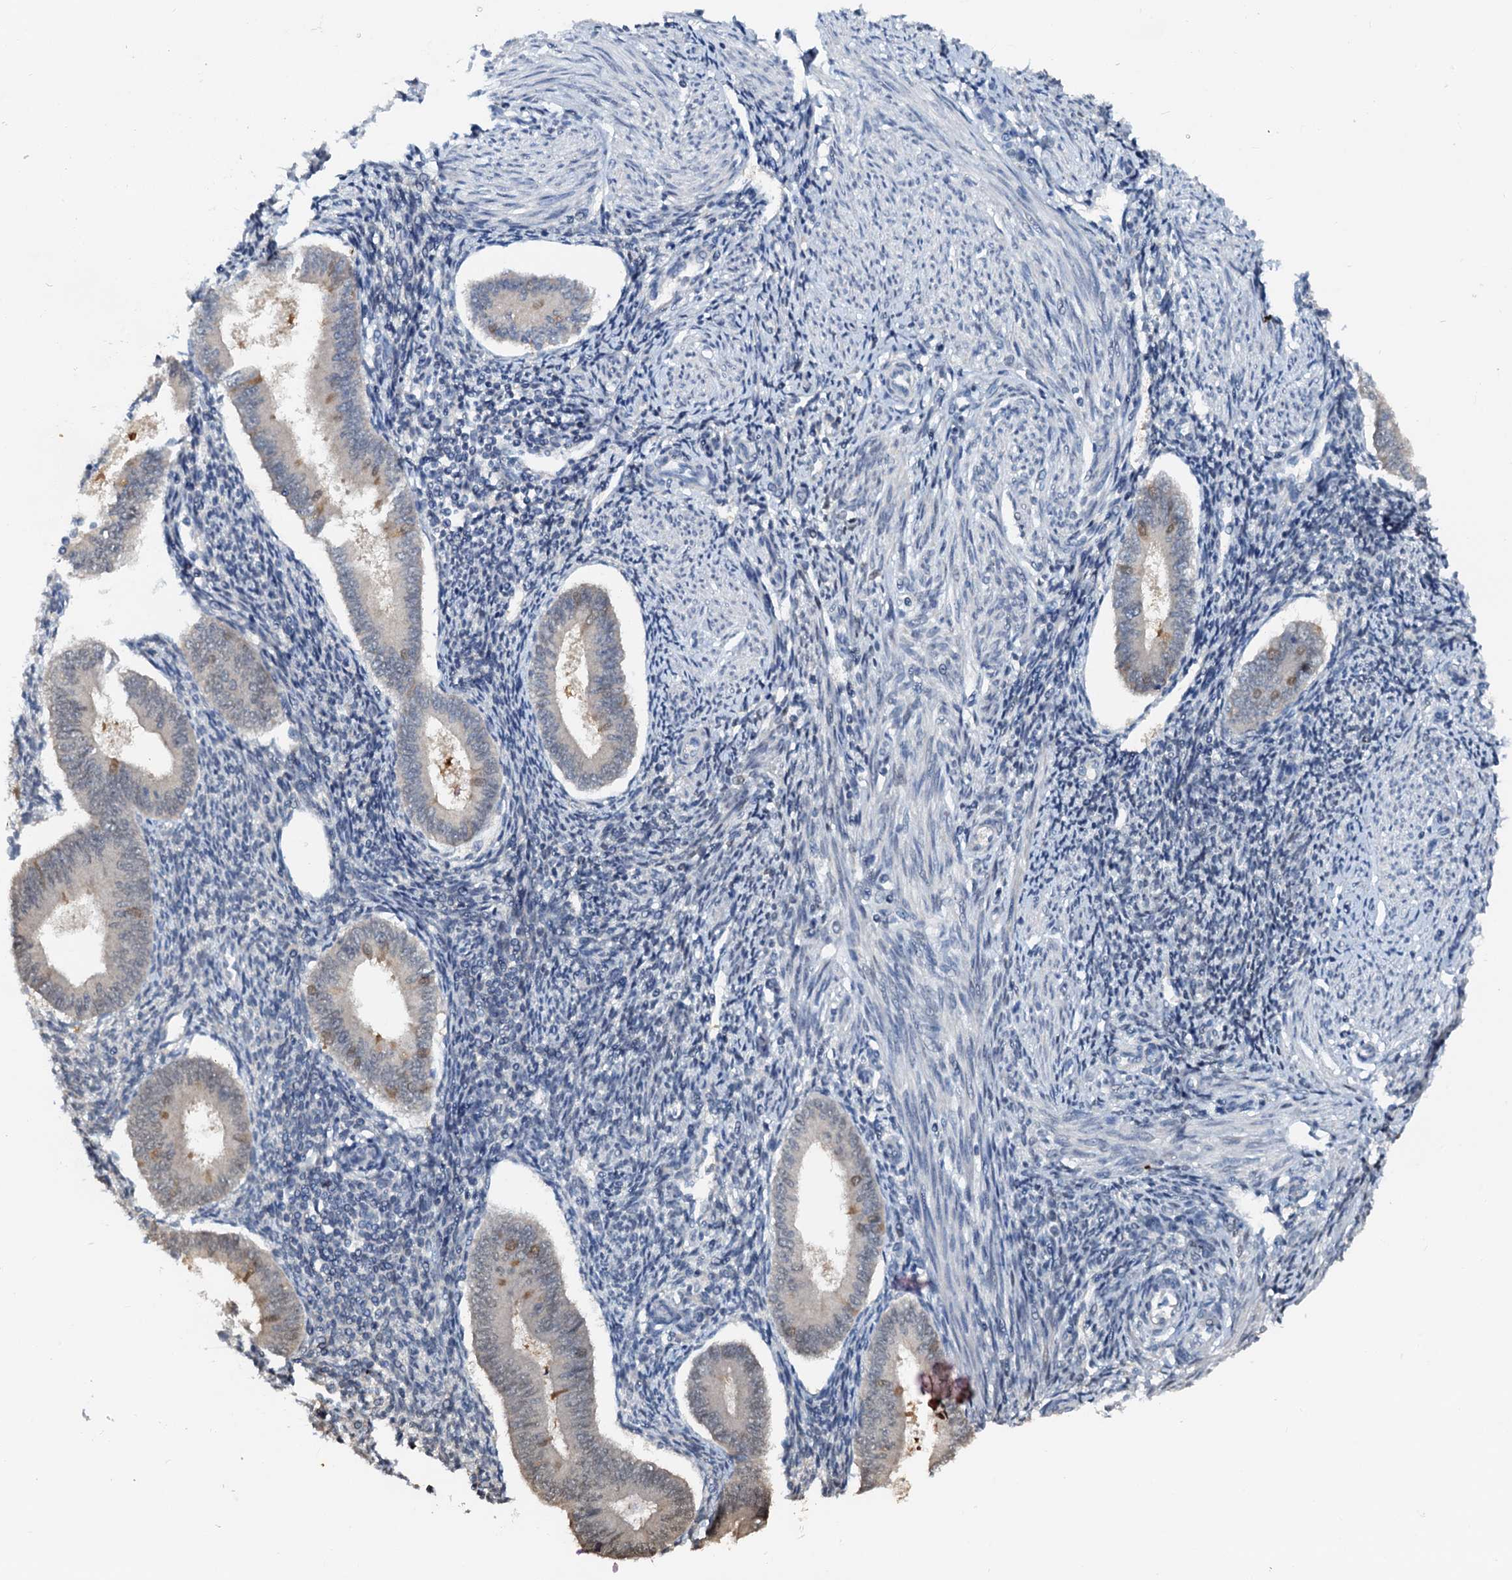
{"staining": {"intensity": "negative", "quantity": "none", "location": "none"}, "tissue": "endometrium", "cell_type": "Cells in endometrial stroma", "image_type": "normal", "snomed": [{"axis": "morphology", "description": "Normal tissue, NOS"}, {"axis": "topography", "description": "Uterus"}, {"axis": "topography", "description": "Endometrium"}], "caption": "IHC histopathology image of normal endometrium: human endometrium stained with DAB (3,3'-diaminobenzidine) displays no significant protein staining in cells in endometrial stroma.", "gene": "PTGES3", "patient": {"sex": "female", "age": 48}}